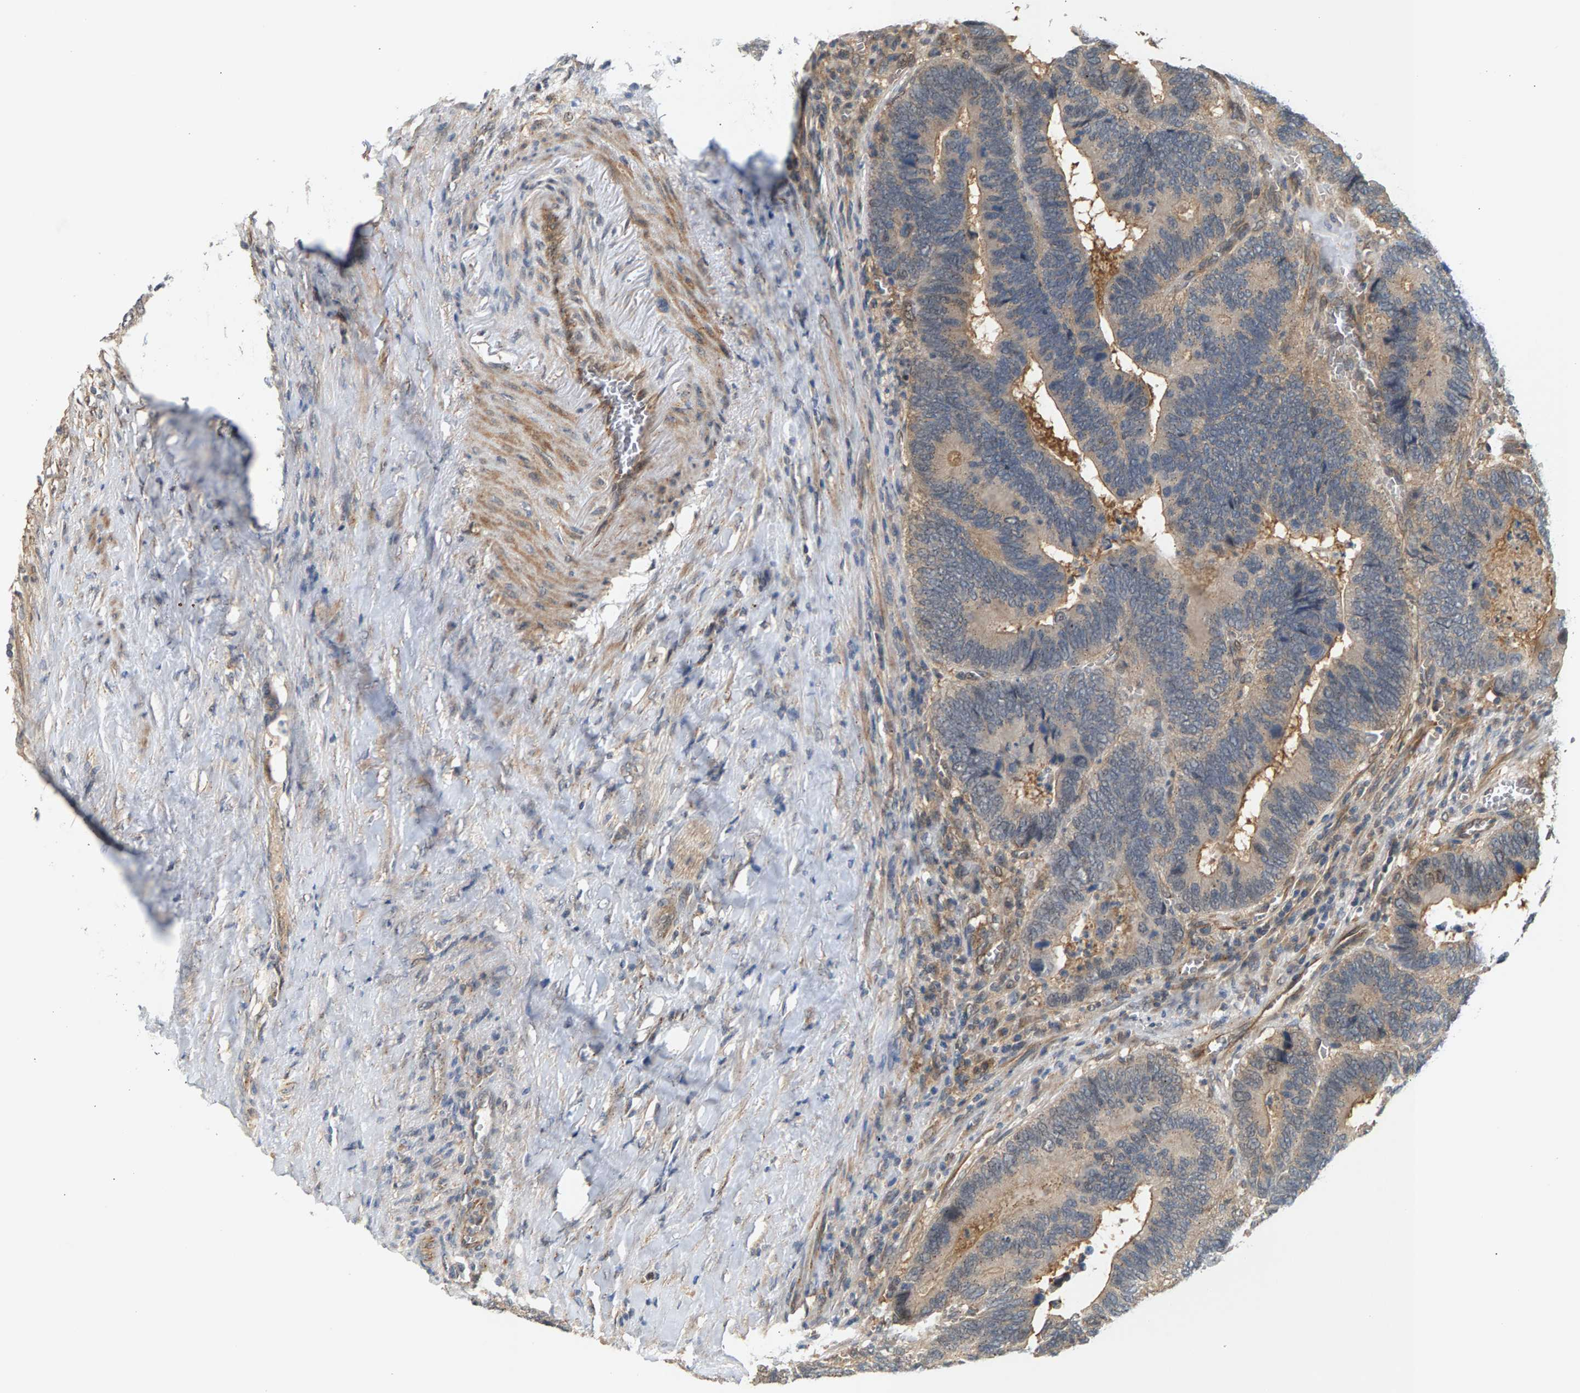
{"staining": {"intensity": "weak", "quantity": ">75%", "location": "cytoplasmic/membranous"}, "tissue": "colorectal cancer", "cell_type": "Tumor cells", "image_type": "cancer", "snomed": [{"axis": "morphology", "description": "Adenocarcinoma, NOS"}, {"axis": "topography", "description": "Colon"}], "caption": "Protein expression analysis of human colorectal cancer (adenocarcinoma) reveals weak cytoplasmic/membranous expression in about >75% of tumor cells. The protein of interest is shown in brown color, while the nuclei are stained blue.", "gene": "MAP2K5", "patient": {"sex": "male", "age": 72}}